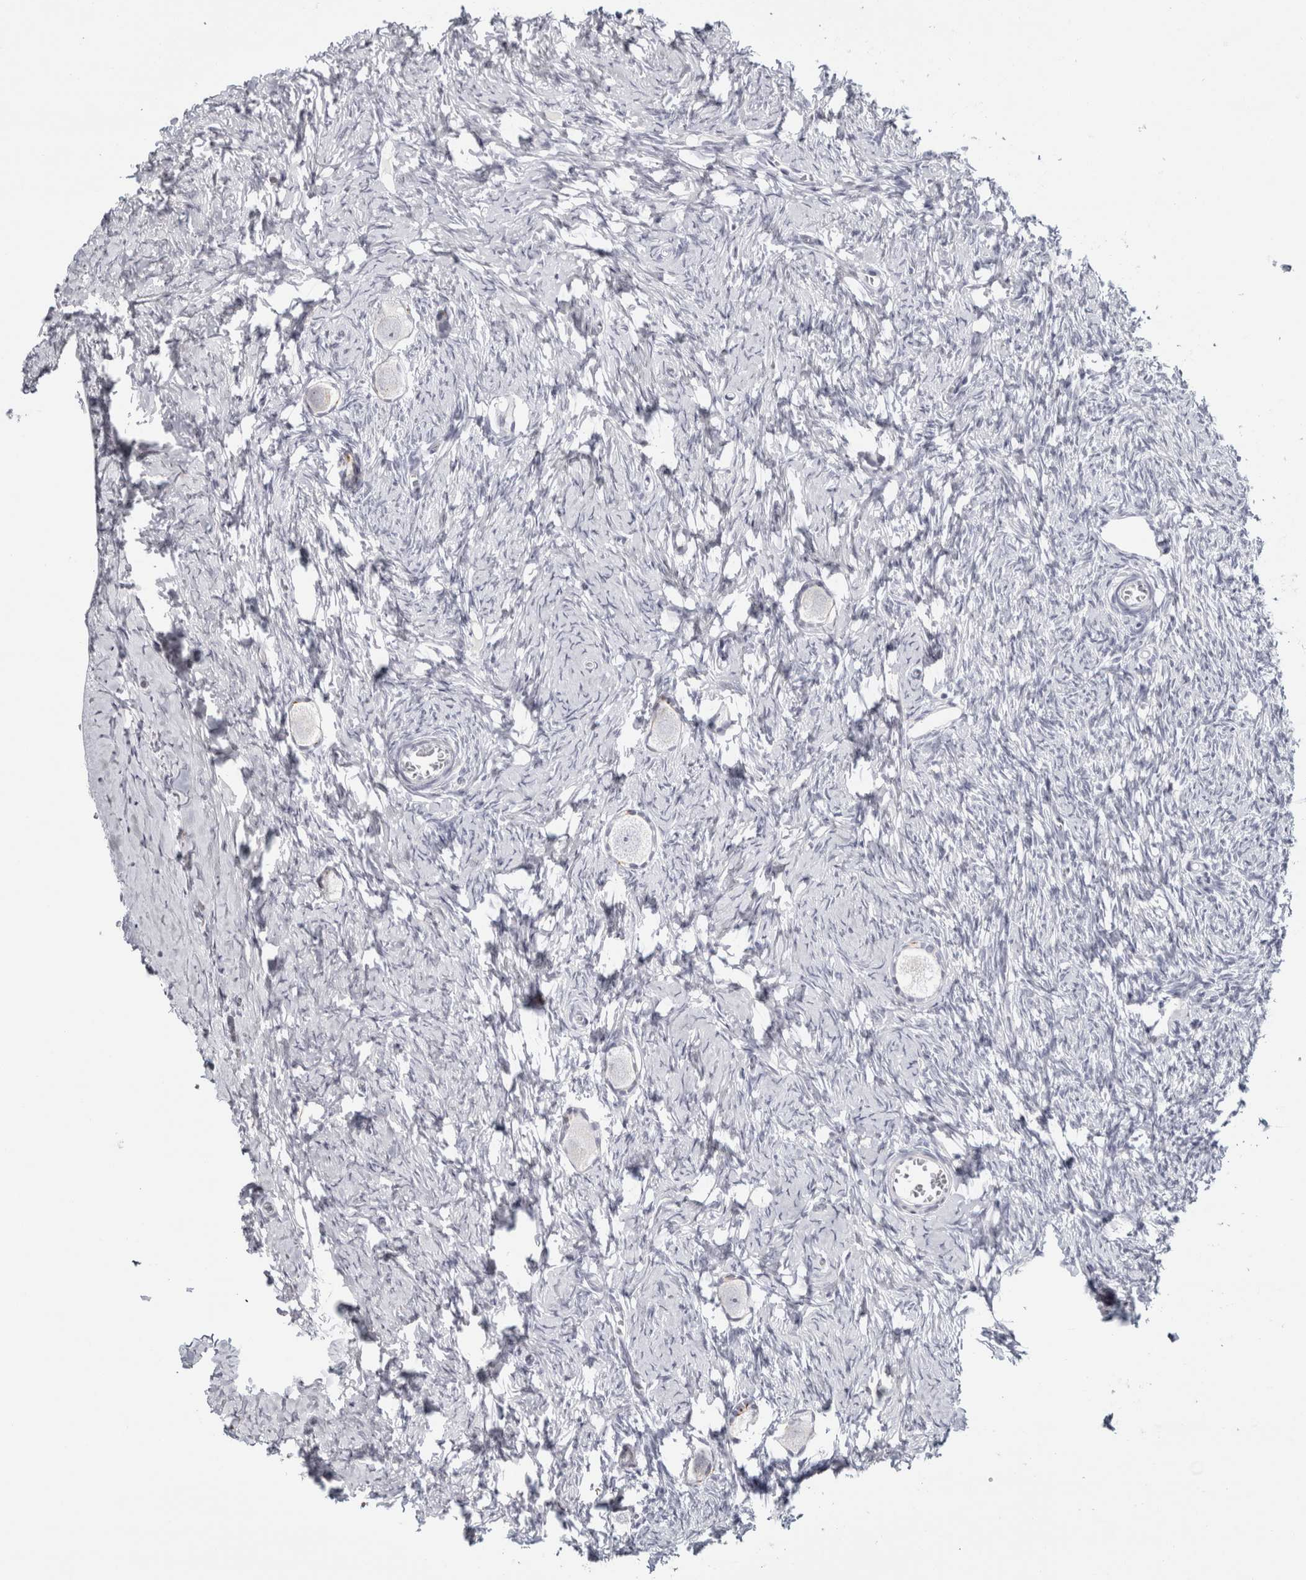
{"staining": {"intensity": "negative", "quantity": "none", "location": "none"}, "tissue": "ovary", "cell_type": "Follicle cells", "image_type": "normal", "snomed": [{"axis": "morphology", "description": "Normal tissue, NOS"}, {"axis": "topography", "description": "Ovary"}], "caption": "Immunohistochemical staining of benign human ovary demonstrates no significant positivity in follicle cells.", "gene": "RPH3AL", "patient": {"sex": "female", "age": 27}}